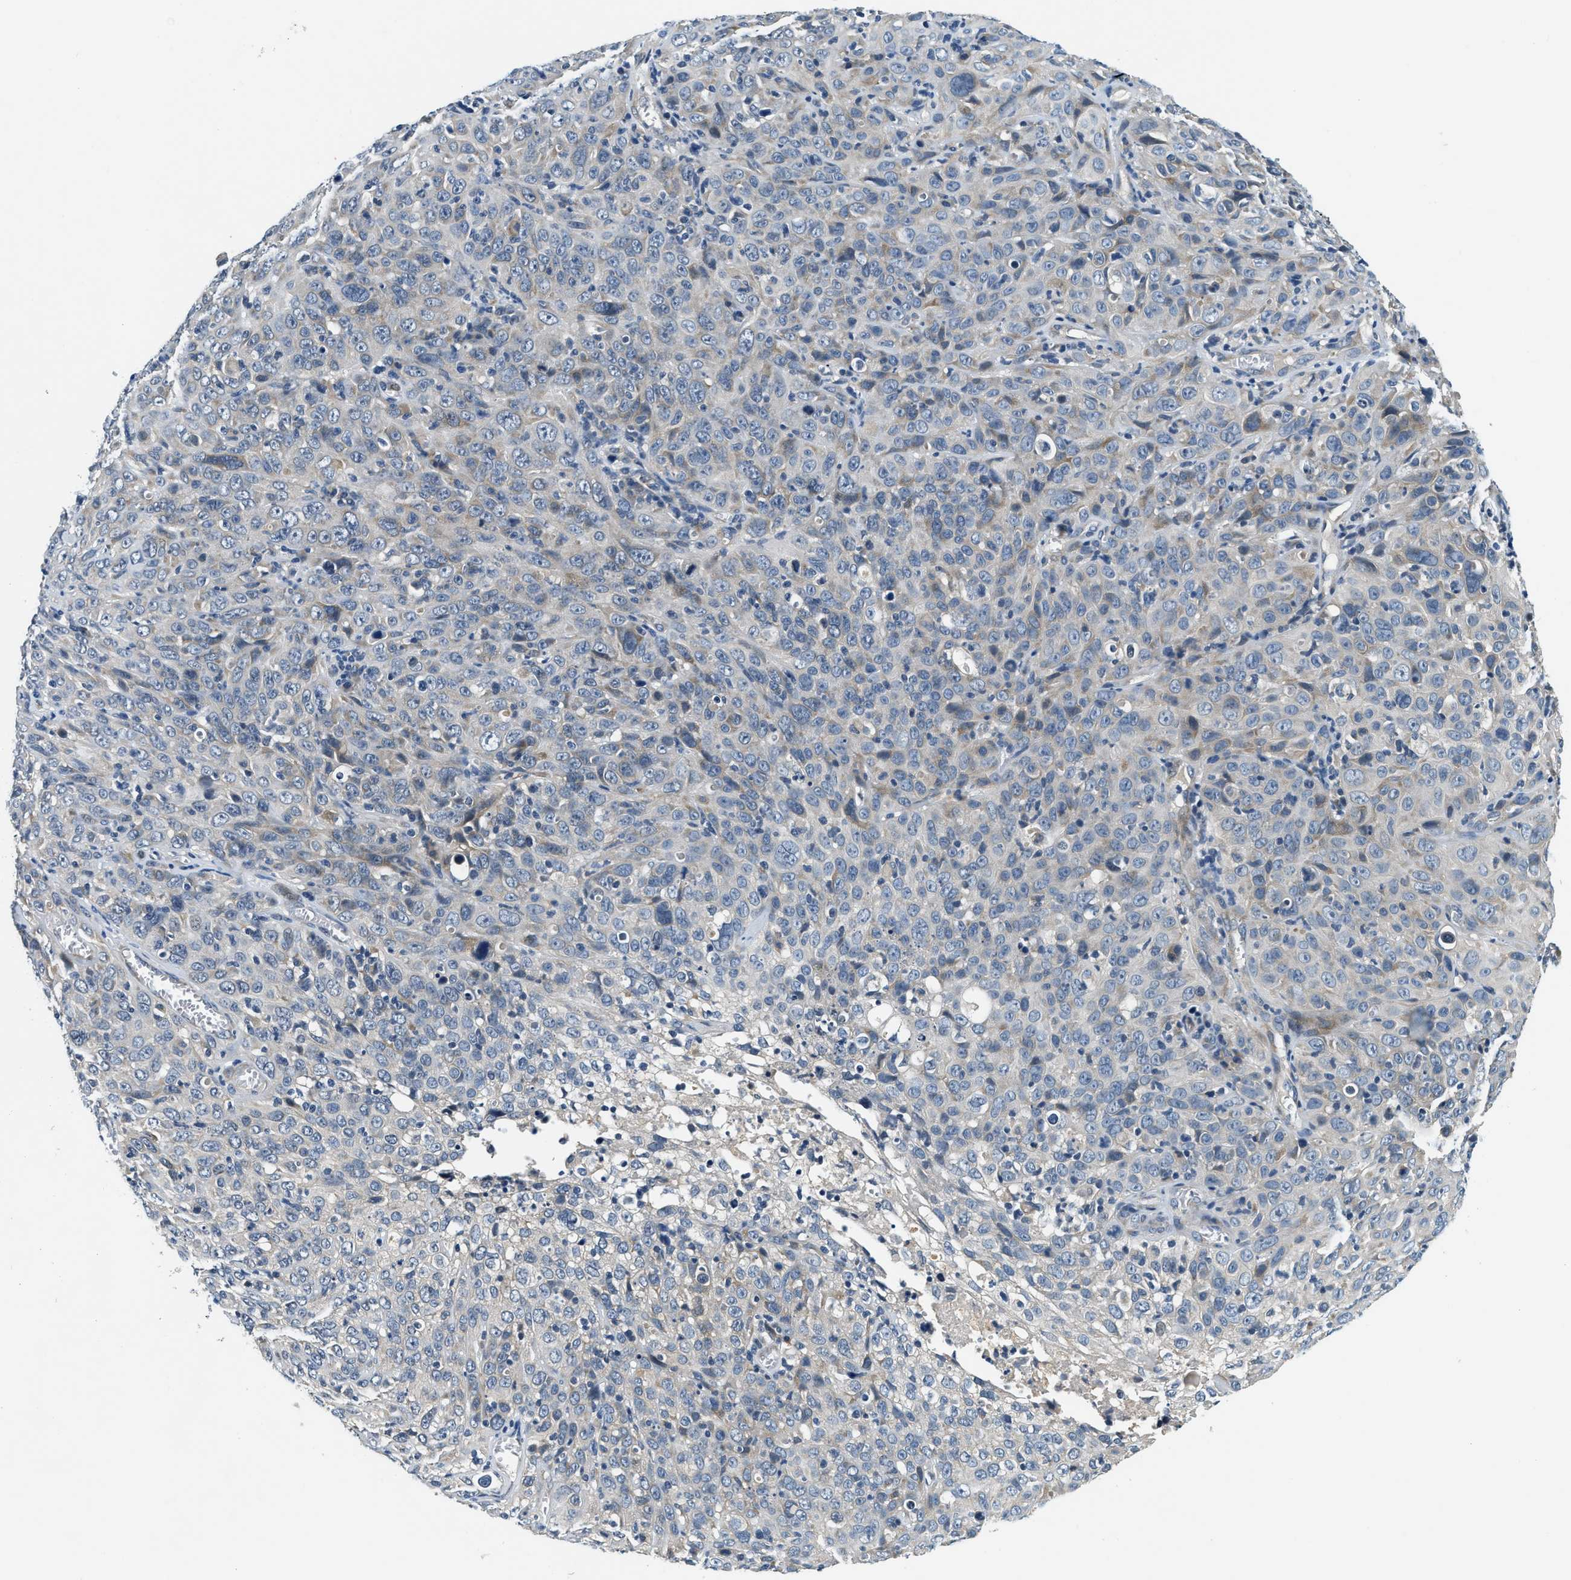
{"staining": {"intensity": "negative", "quantity": "none", "location": "none"}, "tissue": "cervical cancer", "cell_type": "Tumor cells", "image_type": "cancer", "snomed": [{"axis": "morphology", "description": "Squamous cell carcinoma, NOS"}, {"axis": "topography", "description": "Cervix"}], "caption": "Immunohistochemistry (IHC) of cervical squamous cell carcinoma exhibits no positivity in tumor cells.", "gene": "YAE1", "patient": {"sex": "female", "age": 46}}